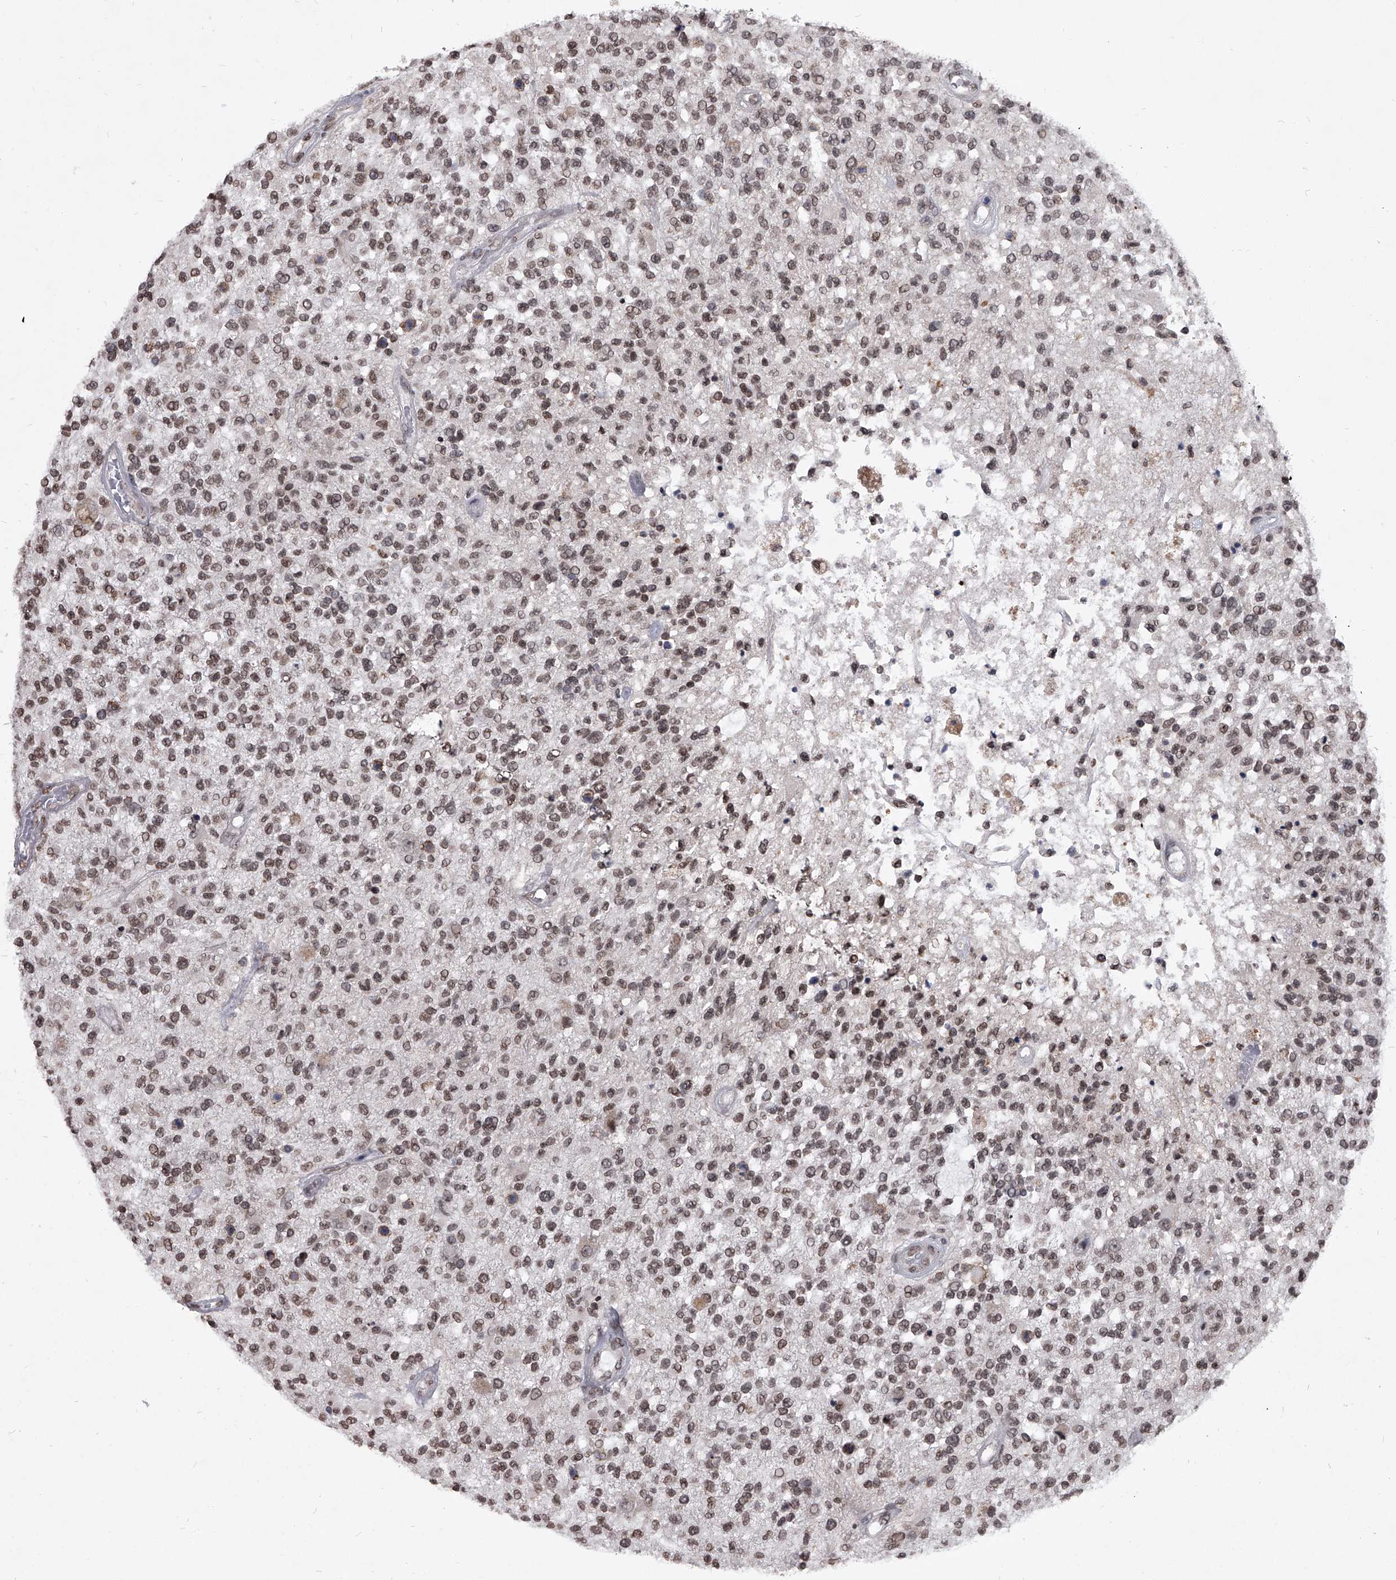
{"staining": {"intensity": "moderate", "quantity": ">75%", "location": "nuclear"}, "tissue": "glioma", "cell_type": "Tumor cells", "image_type": "cancer", "snomed": [{"axis": "morphology", "description": "Glioma, malignant, High grade"}, {"axis": "morphology", "description": "Glioblastoma, NOS"}, {"axis": "topography", "description": "Brain"}], "caption": "Tumor cells demonstrate moderate nuclear expression in approximately >75% of cells in glioma.", "gene": "PPIL4", "patient": {"sex": "male", "age": 60}}